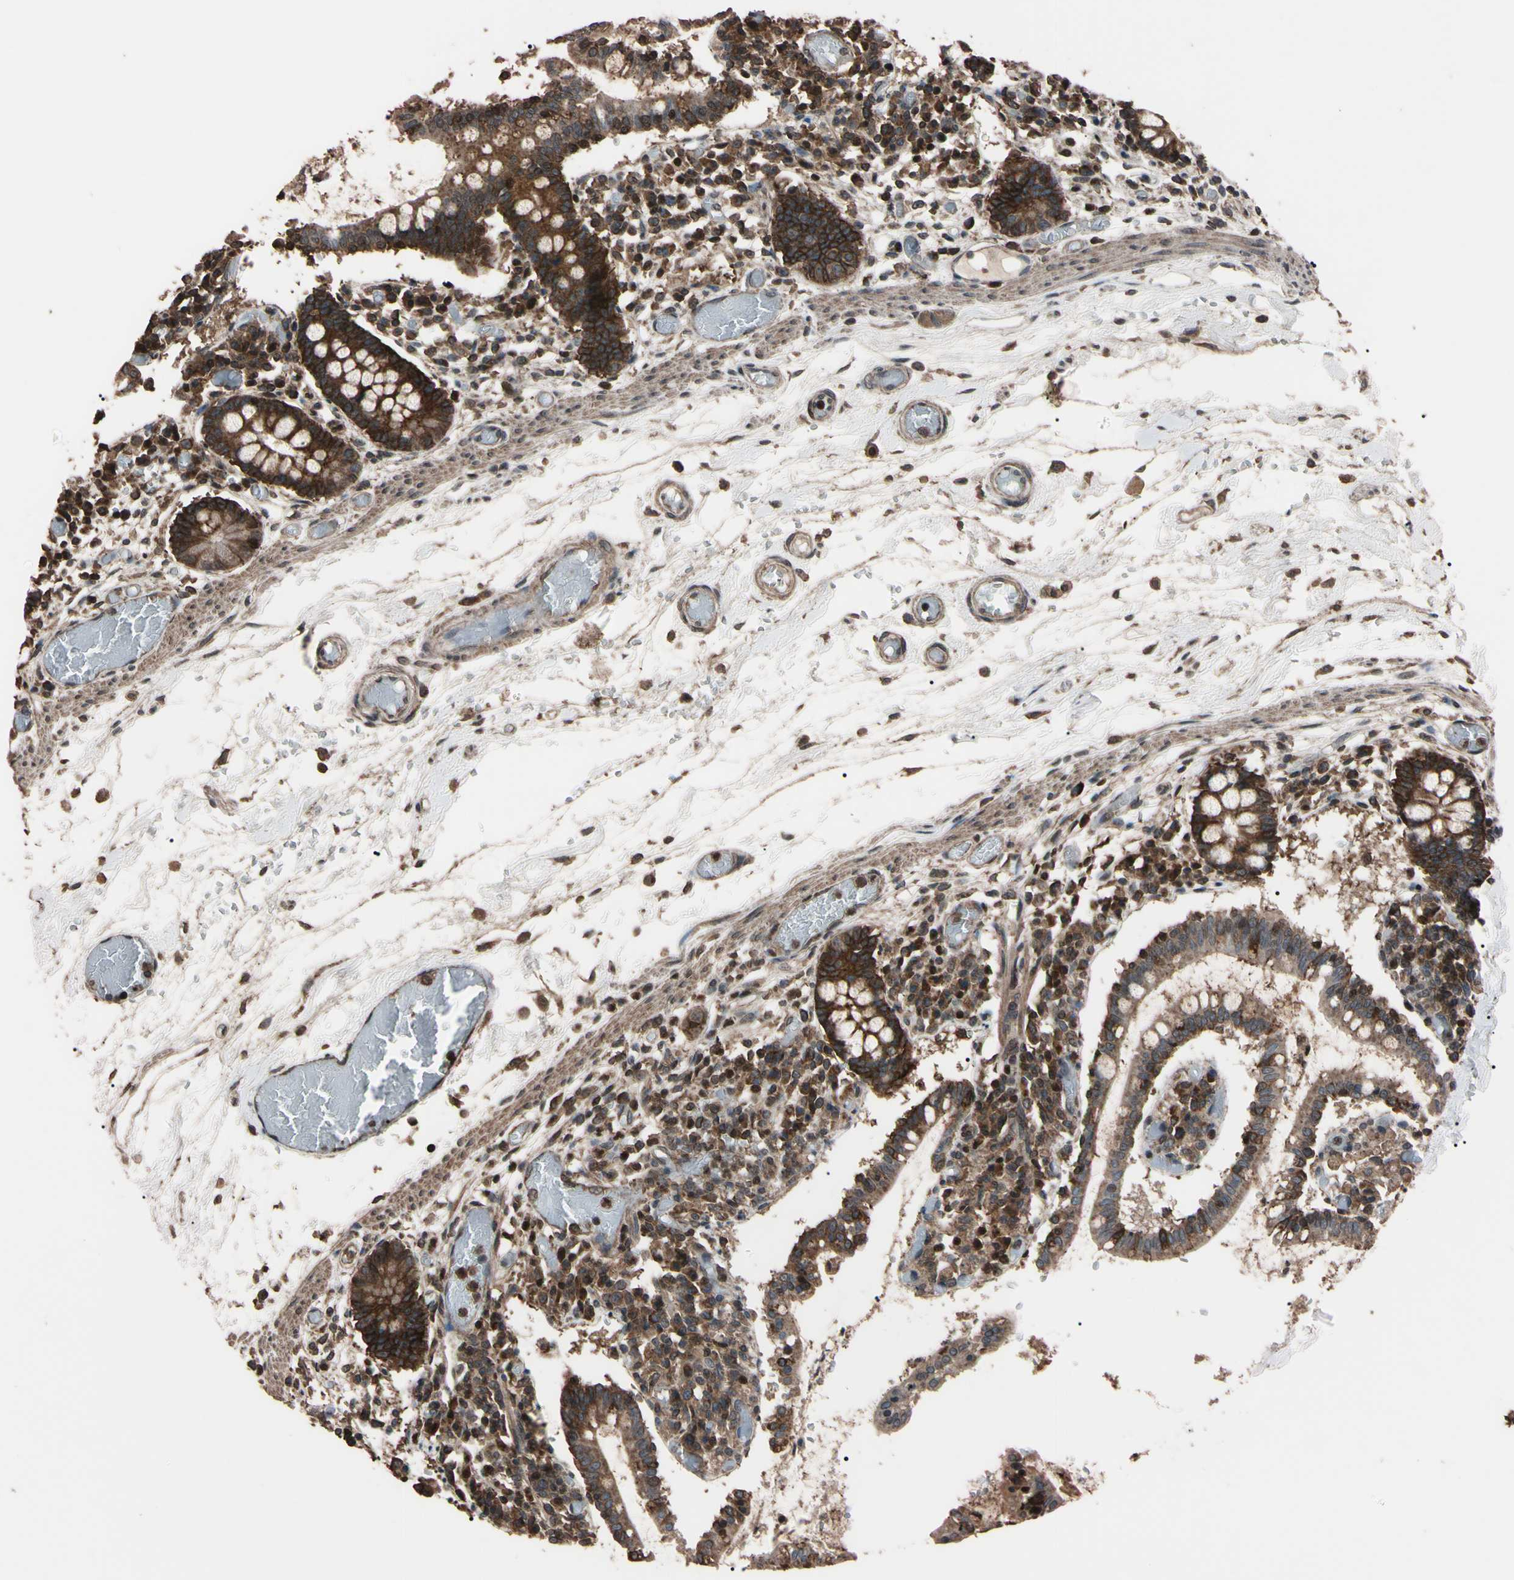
{"staining": {"intensity": "moderate", "quantity": ">75%", "location": "cytoplasmic/membranous,nuclear"}, "tissue": "small intestine", "cell_type": "Glandular cells", "image_type": "normal", "snomed": [{"axis": "morphology", "description": "Normal tissue, NOS"}, {"axis": "topography", "description": "Small intestine"}], "caption": "Glandular cells exhibit moderate cytoplasmic/membranous,nuclear staining in about >75% of cells in normal small intestine.", "gene": "TNFRSF1A", "patient": {"sex": "female", "age": 61}}